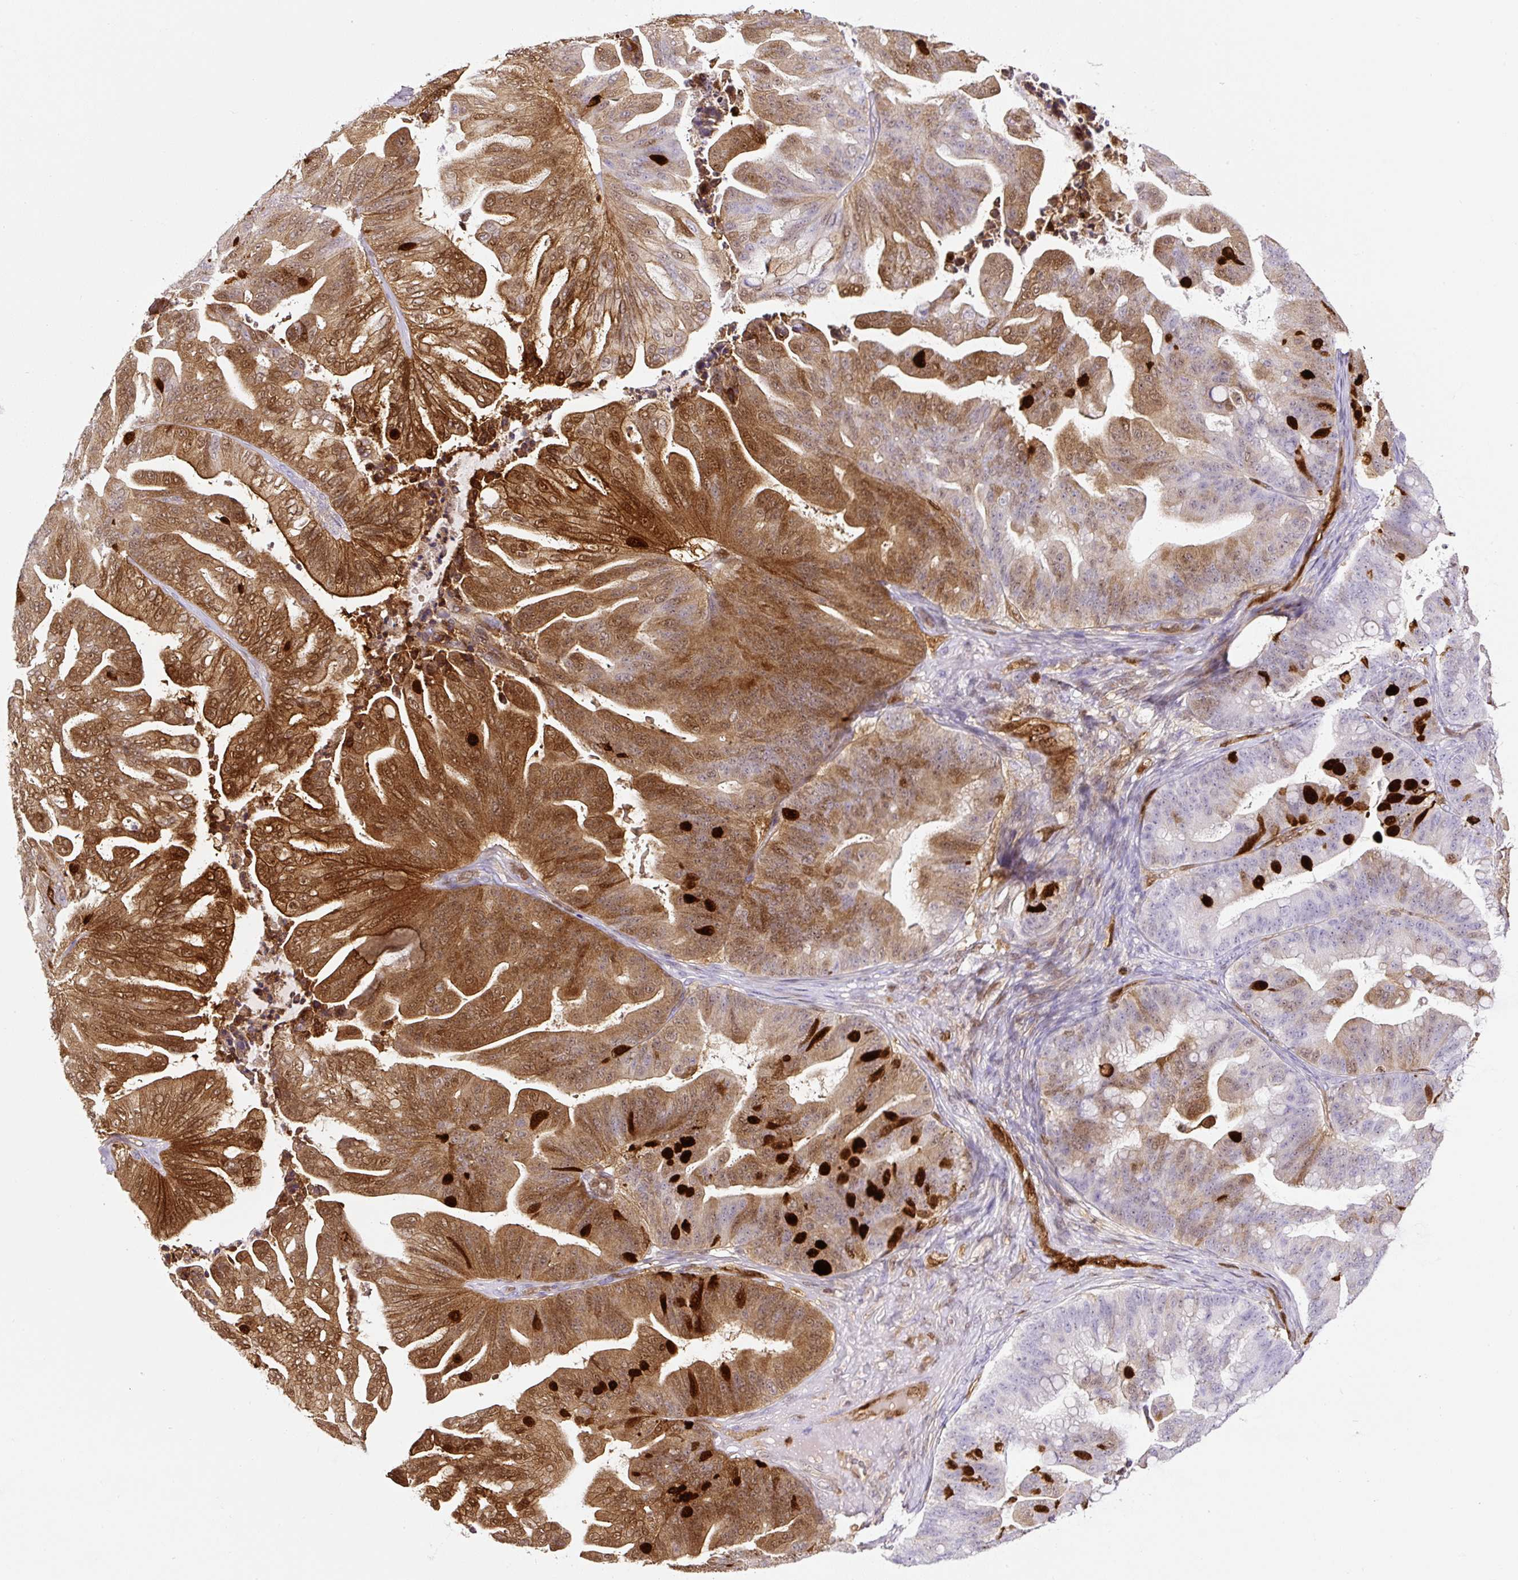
{"staining": {"intensity": "moderate", "quantity": ">75%", "location": "cytoplasmic/membranous,nuclear"}, "tissue": "ovarian cancer", "cell_type": "Tumor cells", "image_type": "cancer", "snomed": [{"axis": "morphology", "description": "Cystadenocarcinoma, mucinous, NOS"}, {"axis": "topography", "description": "Ovary"}], "caption": "A high-resolution image shows immunohistochemistry (IHC) staining of mucinous cystadenocarcinoma (ovarian), which demonstrates moderate cytoplasmic/membranous and nuclear staining in about >75% of tumor cells.", "gene": "ANXA1", "patient": {"sex": "female", "age": 67}}